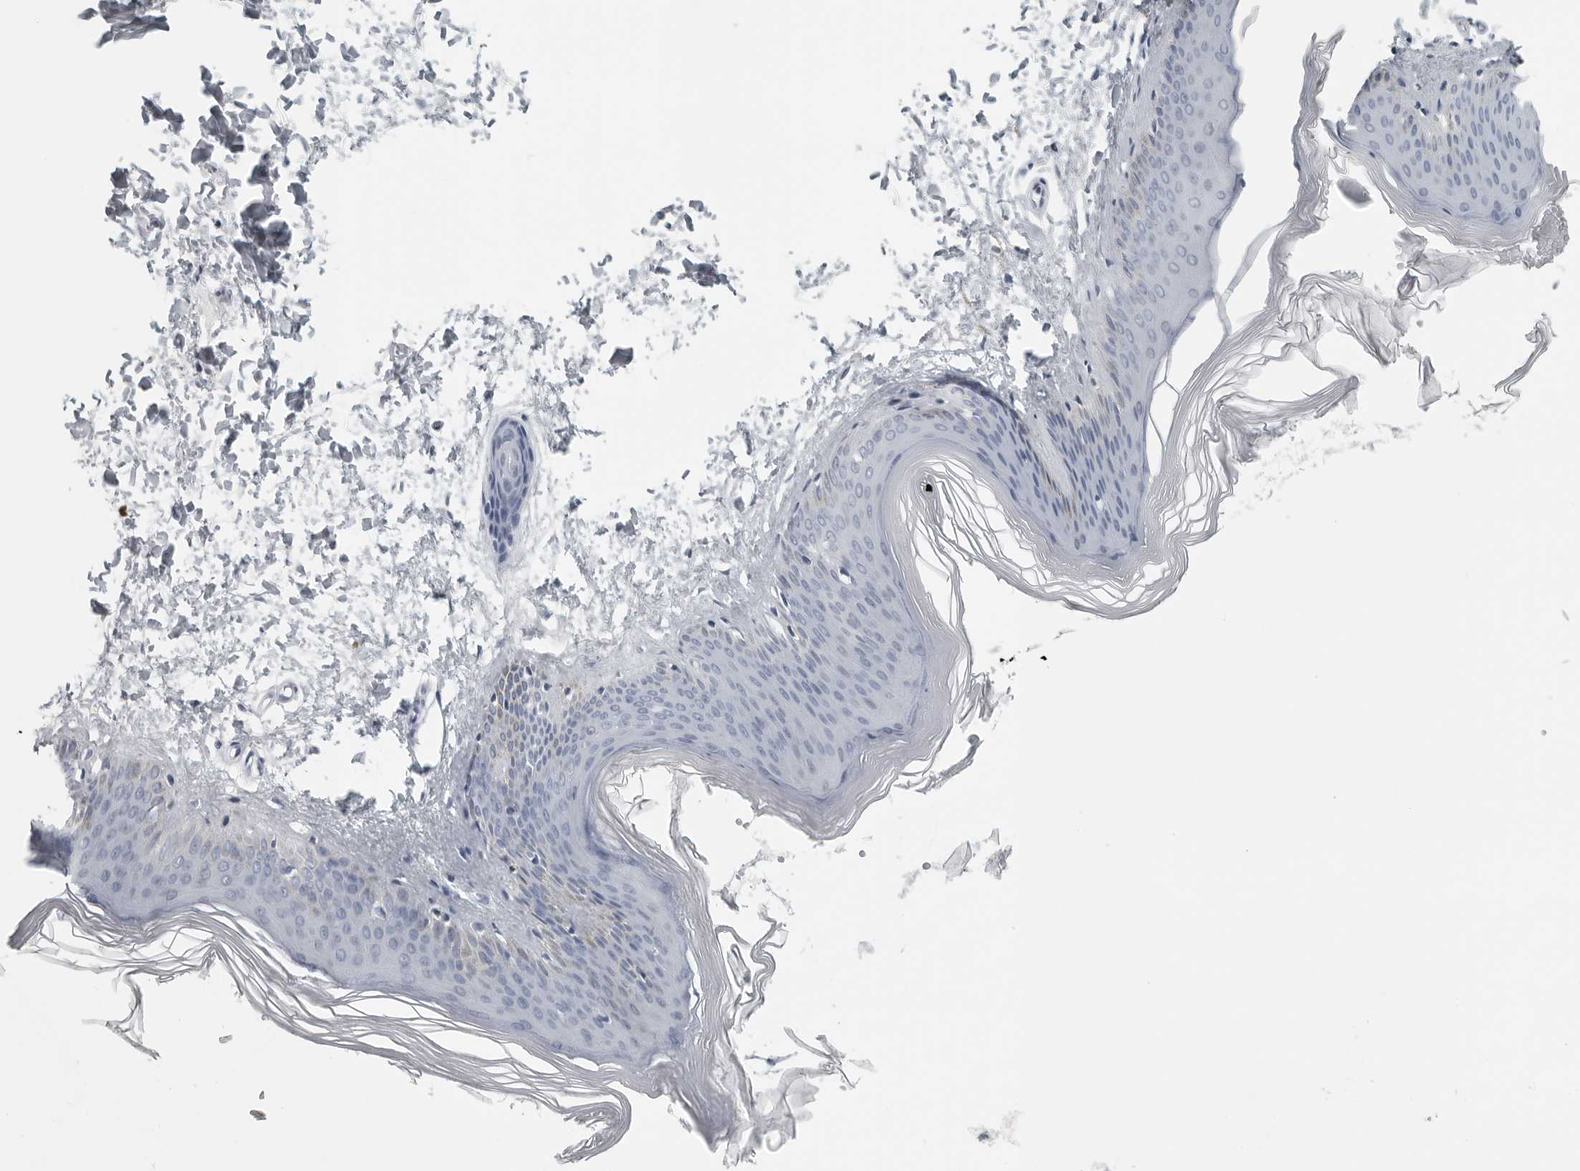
{"staining": {"intensity": "negative", "quantity": "none", "location": "none"}, "tissue": "skin", "cell_type": "Fibroblasts", "image_type": "normal", "snomed": [{"axis": "morphology", "description": "Normal tissue, NOS"}, {"axis": "topography", "description": "Skin"}], "caption": "Immunohistochemistry (IHC) histopathology image of unremarkable skin: human skin stained with DAB displays no significant protein expression in fibroblasts.", "gene": "SATB2", "patient": {"sex": "female", "age": 27}}